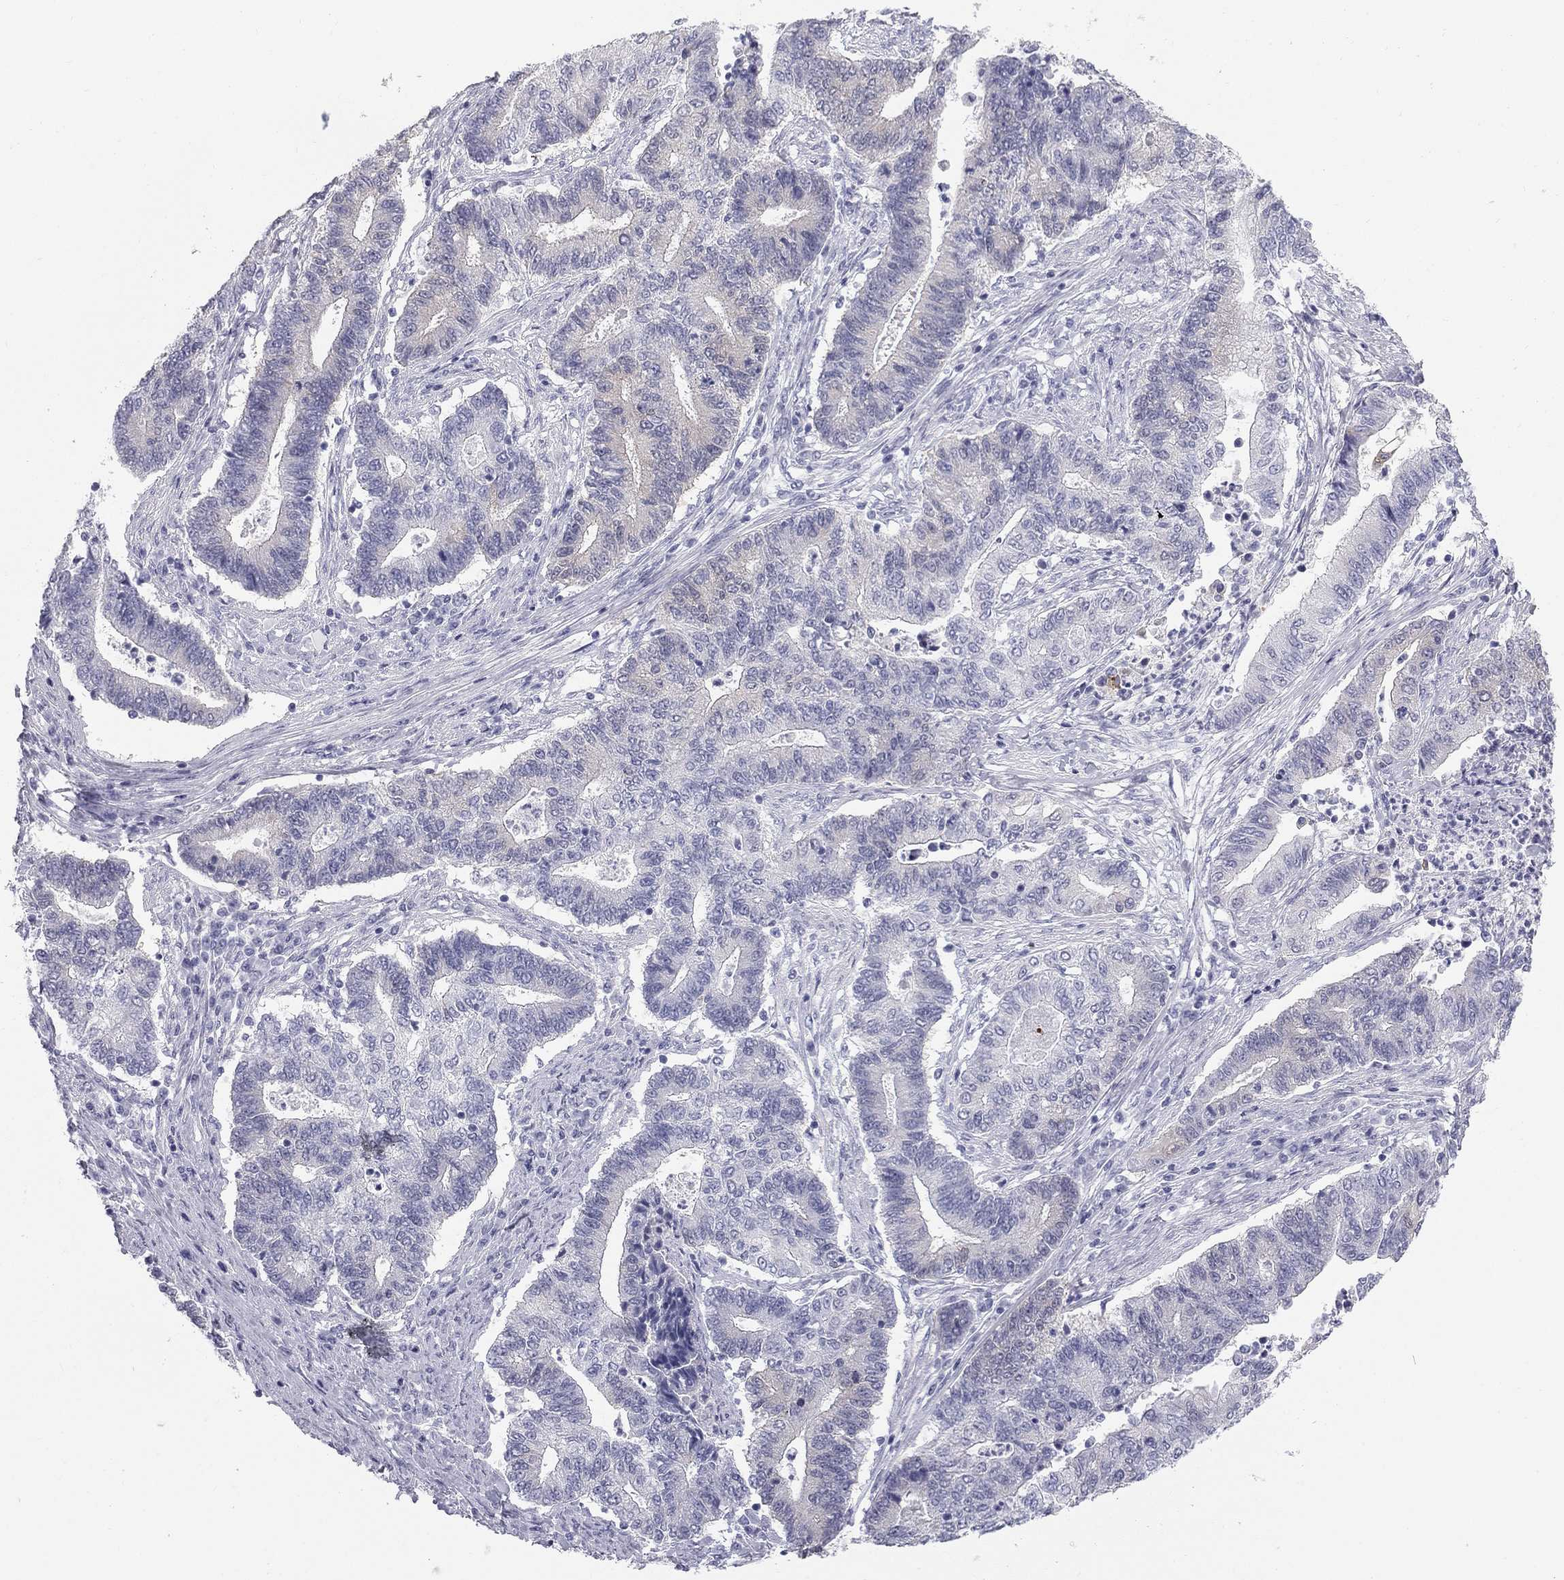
{"staining": {"intensity": "negative", "quantity": "none", "location": "none"}, "tissue": "endometrial cancer", "cell_type": "Tumor cells", "image_type": "cancer", "snomed": [{"axis": "morphology", "description": "Adenocarcinoma, NOS"}, {"axis": "topography", "description": "Uterus"}, {"axis": "topography", "description": "Endometrium"}], "caption": "Photomicrograph shows no protein positivity in tumor cells of endometrial cancer tissue. (DAB IHC, high magnification).", "gene": "SULT2B1", "patient": {"sex": "female", "age": 54}}